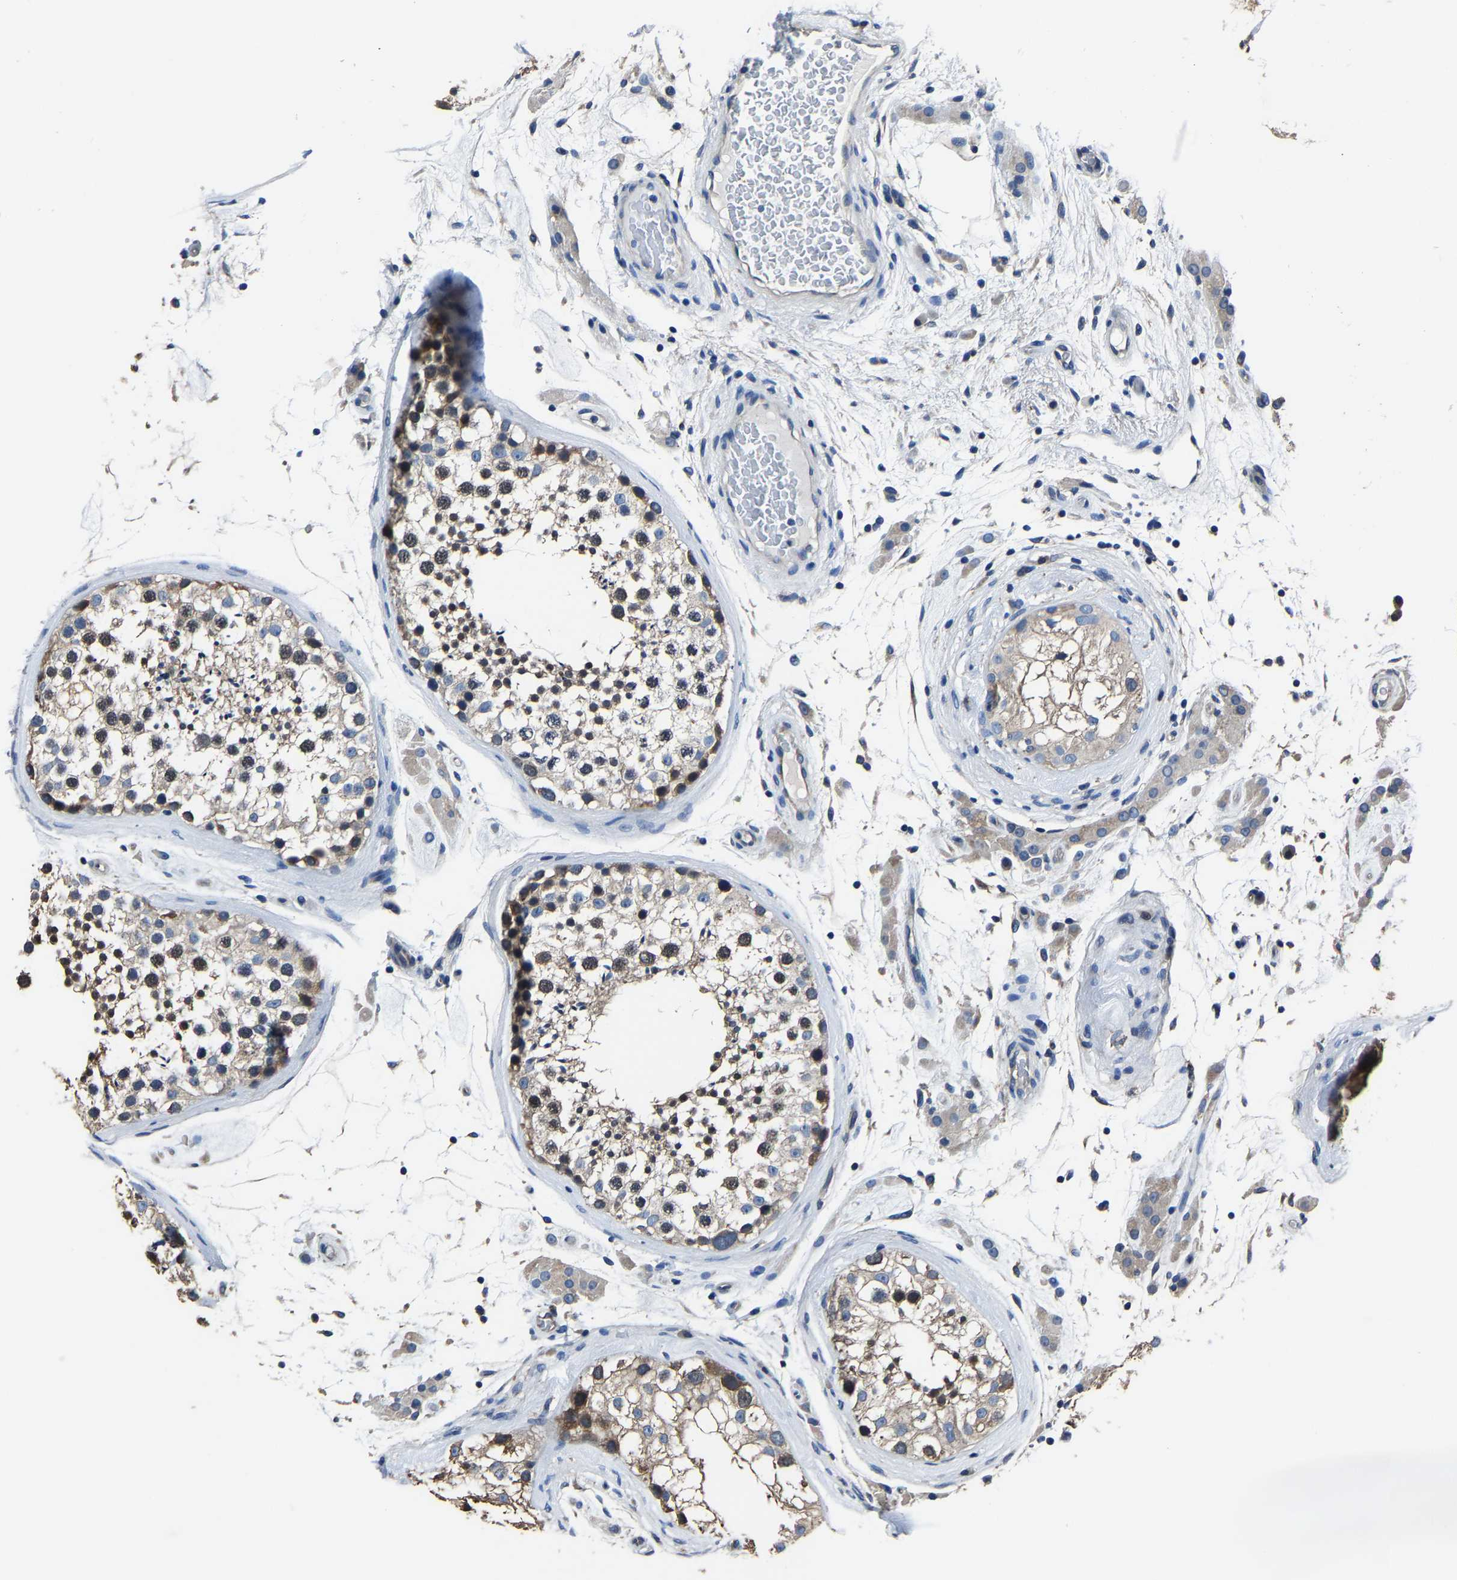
{"staining": {"intensity": "moderate", "quantity": ">75%", "location": "cytoplasmic/membranous,nuclear"}, "tissue": "testis", "cell_type": "Cells in seminiferous ducts", "image_type": "normal", "snomed": [{"axis": "morphology", "description": "Normal tissue, NOS"}, {"axis": "topography", "description": "Testis"}], "caption": "Cells in seminiferous ducts show medium levels of moderate cytoplasmic/membranous,nuclear expression in about >75% of cells in unremarkable testis. The staining is performed using DAB brown chromogen to label protein expression. The nuclei are counter-stained blue using hematoxylin.", "gene": "STRBP", "patient": {"sex": "male", "age": 46}}